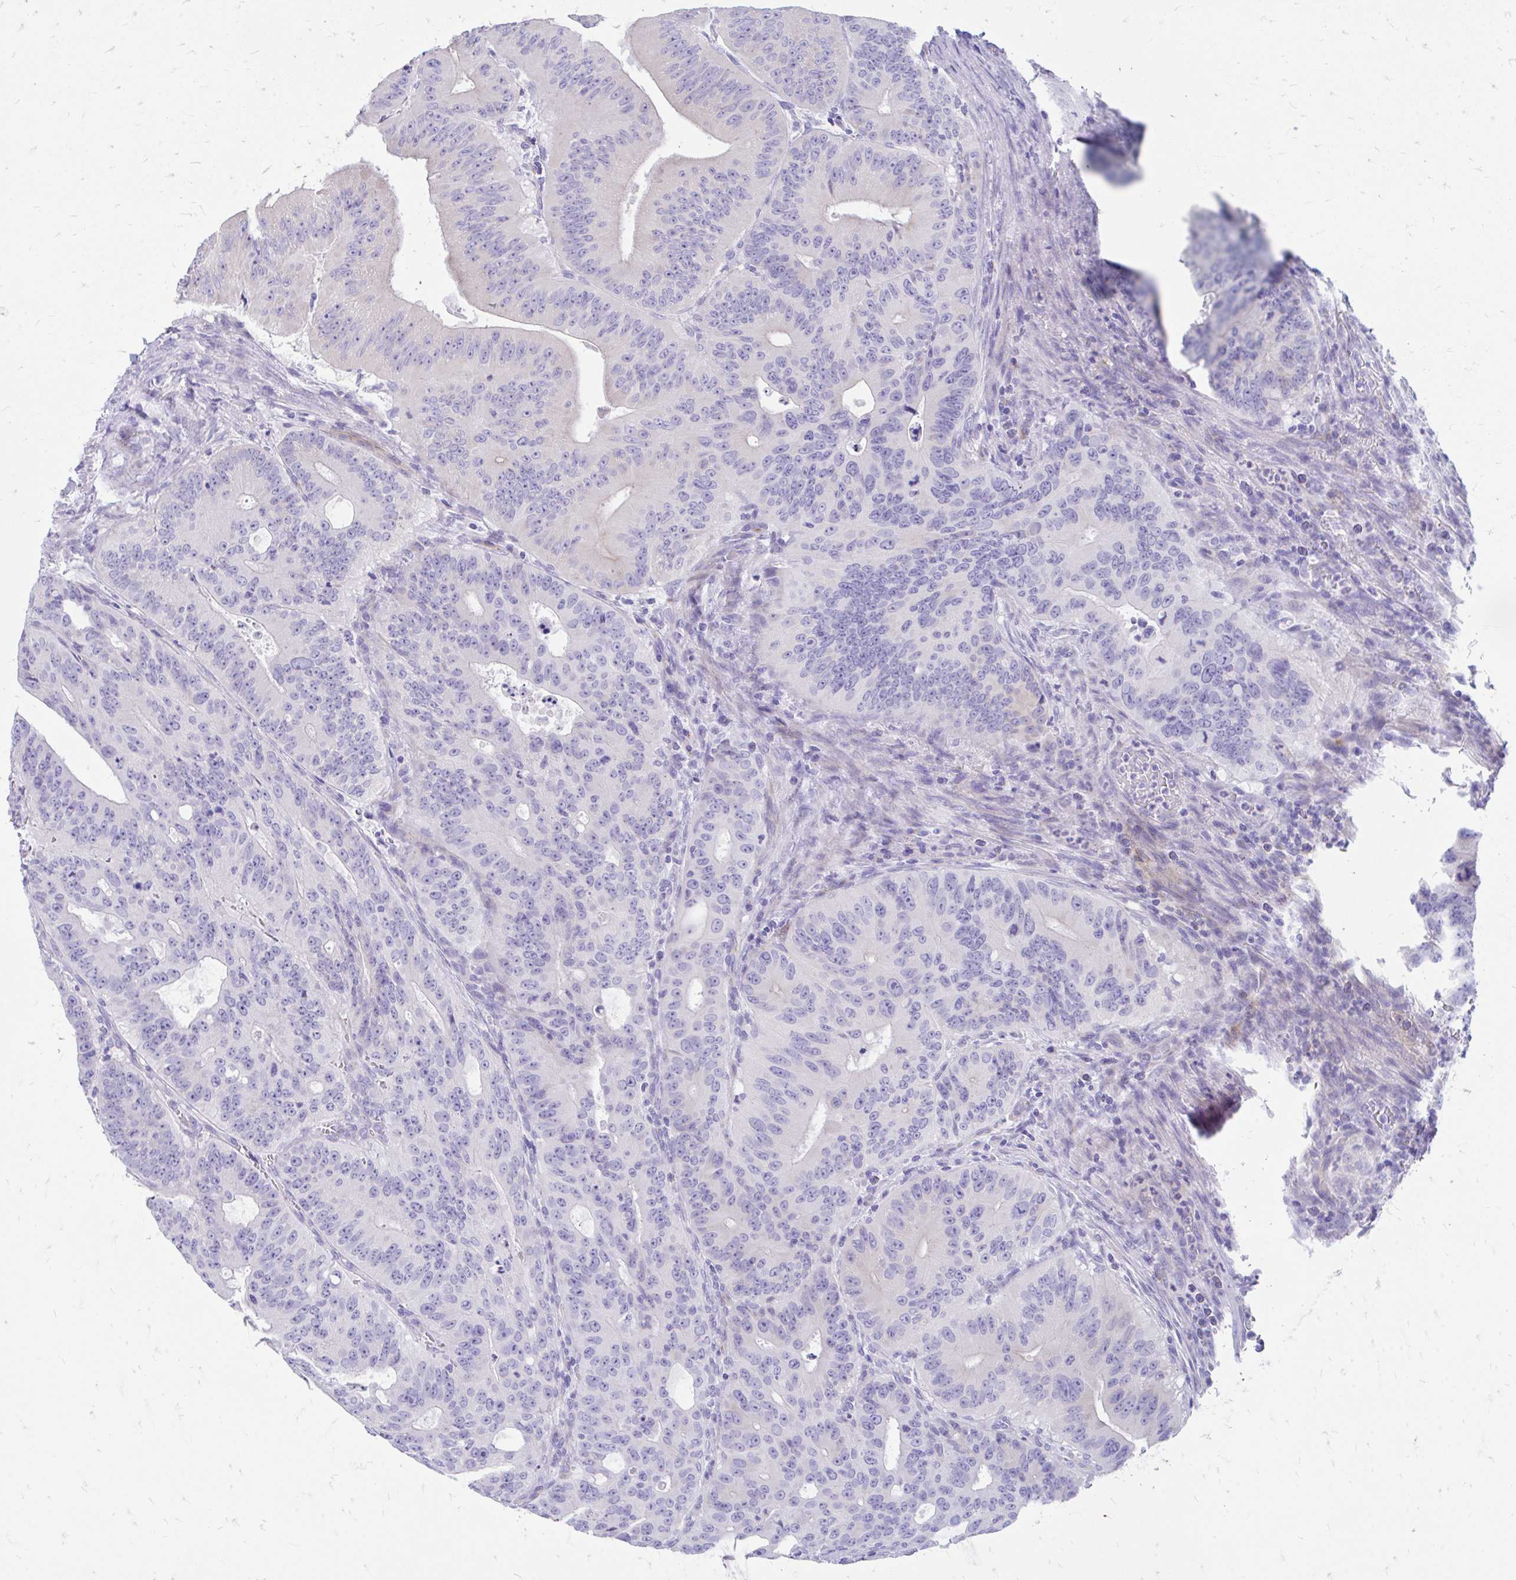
{"staining": {"intensity": "negative", "quantity": "none", "location": "none"}, "tissue": "colorectal cancer", "cell_type": "Tumor cells", "image_type": "cancer", "snomed": [{"axis": "morphology", "description": "Adenocarcinoma, NOS"}, {"axis": "topography", "description": "Colon"}], "caption": "DAB immunohistochemical staining of adenocarcinoma (colorectal) displays no significant staining in tumor cells.", "gene": "KRIT1", "patient": {"sex": "male", "age": 62}}